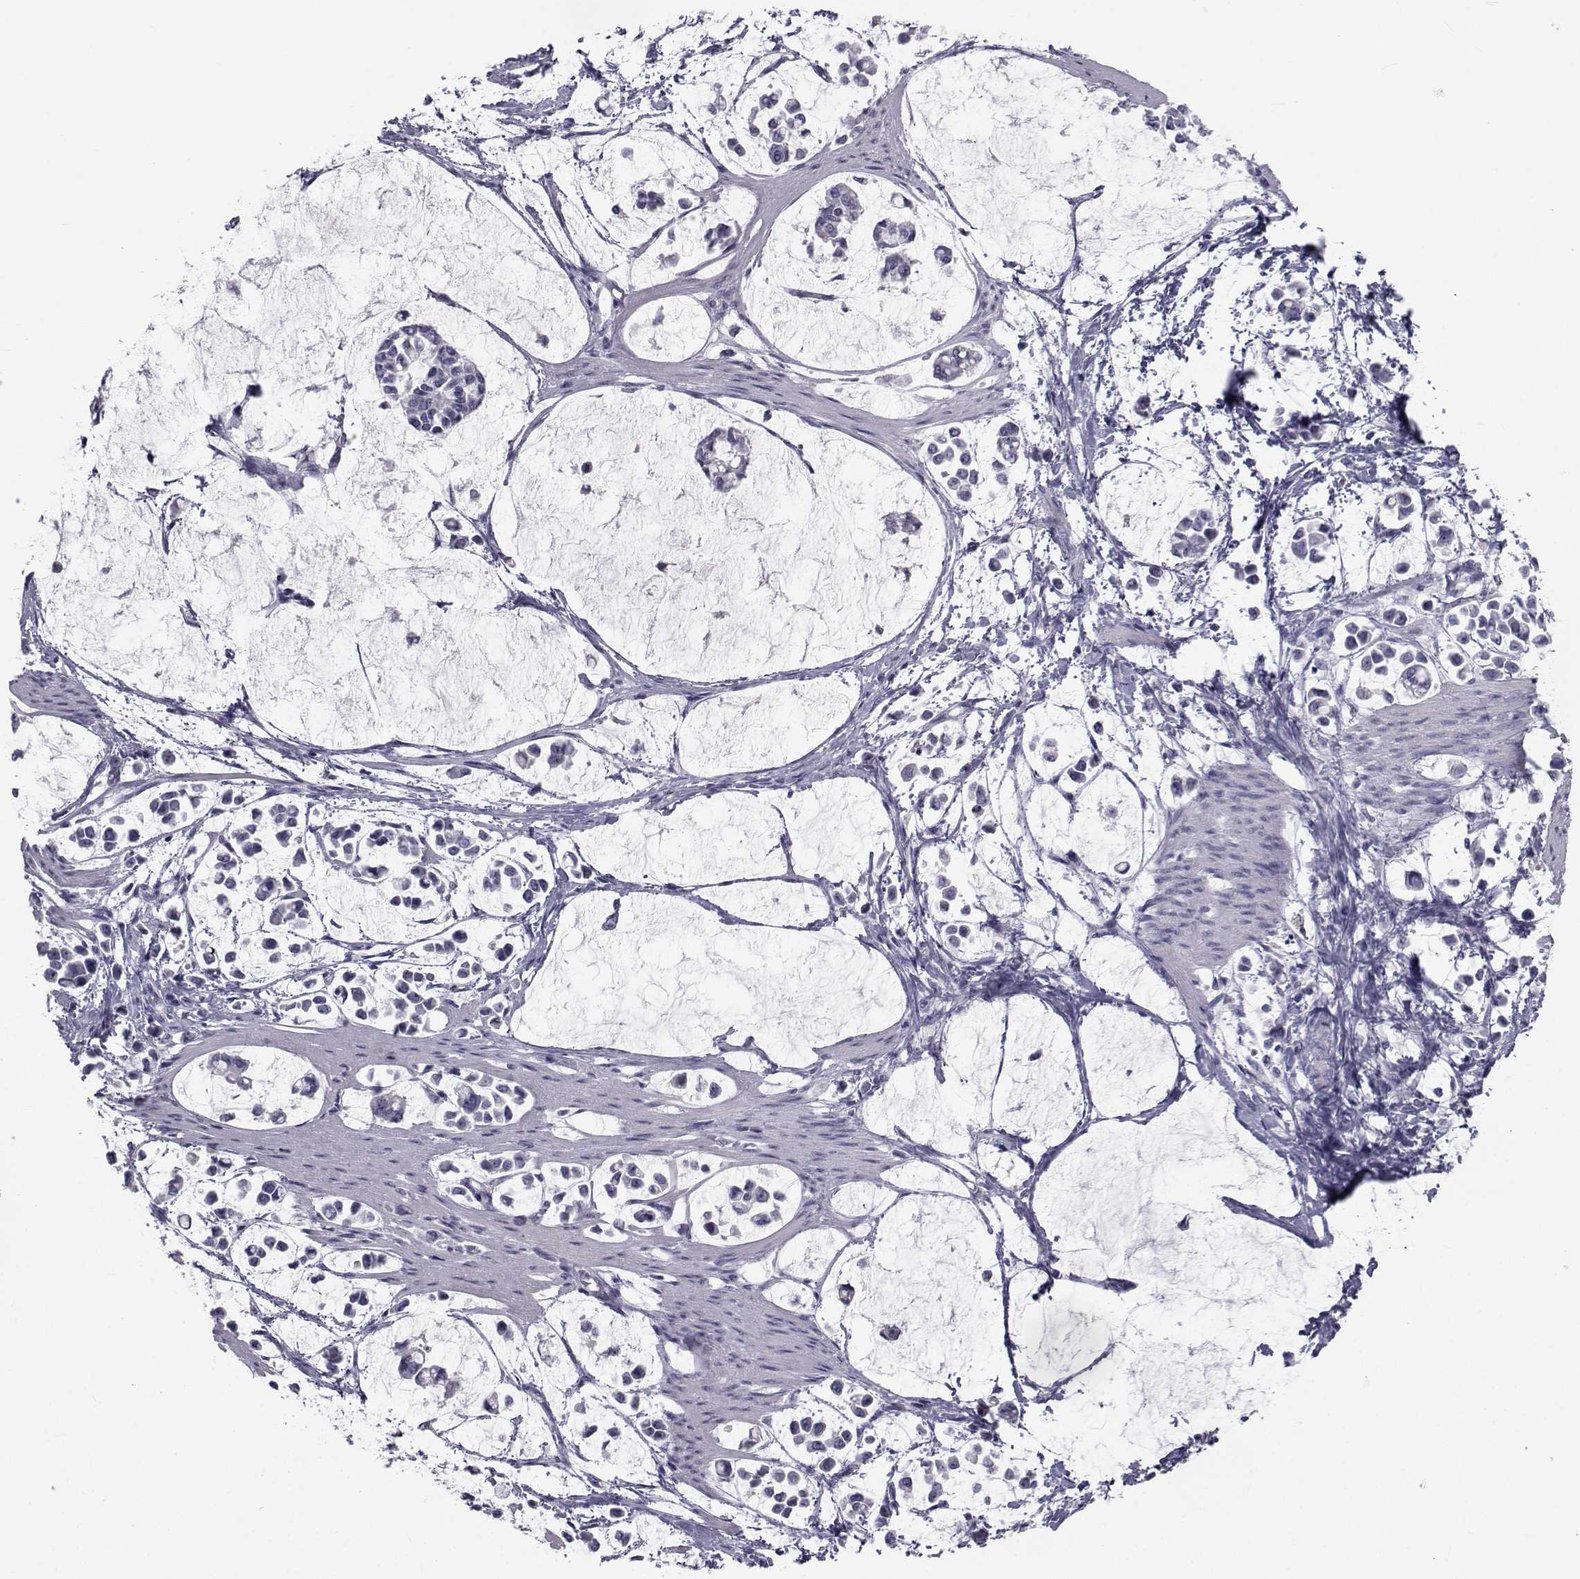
{"staining": {"intensity": "negative", "quantity": "none", "location": "none"}, "tissue": "stomach cancer", "cell_type": "Tumor cells", "image_type": "cancer", "snomed": [{"axis": "morphology", "description": "Adenocarcinoma, NOS"}, {"axis": "topography", "description": "Stomach"}], "caption": "Tumor cells show no significant expression in stomach adenocarcinoma.", "gene": "FDXR", "patient": {"sex": "male", "age": 82}}